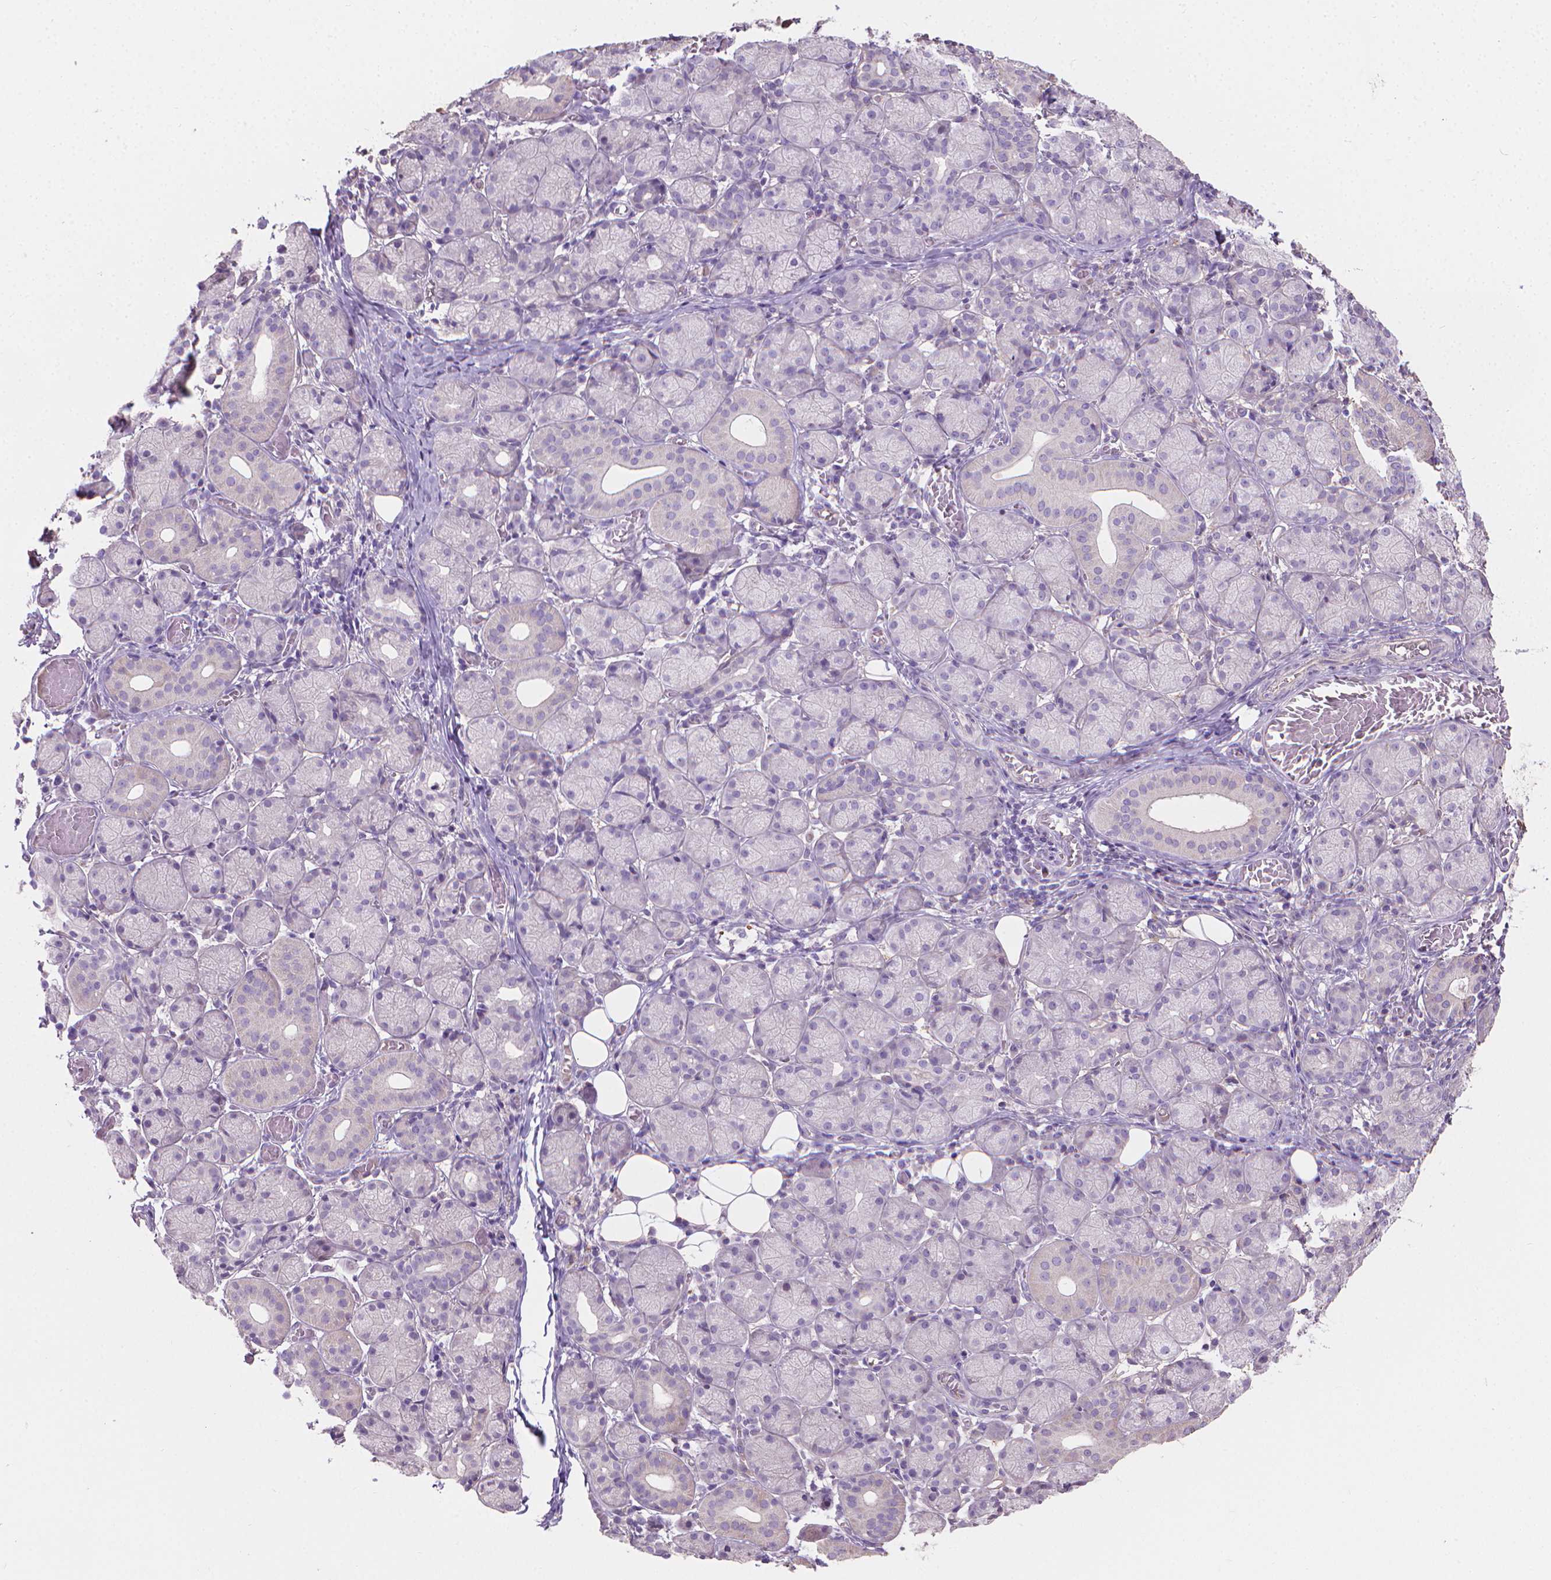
{"staining": {"intensity": "negative", "quantity": "none", "location": "none"}, "tissue": "salivary gland", "cell_type": "Glandular cells", "image_type": "normal", "snomed": [{"axis": "morphology", "description": "Normal tissue, NOS"}, {"axis": "topography", "description": "Salivary gland"}, {"axis": "topography", "description": "Peripheral nerve tissue"}], "caption": "This is an IHC micrograph of normal salivary gland. There is no staining in glandular cells.", "gene": "CABCOCO1", "patient": {"sex": "female", "age": 24}}